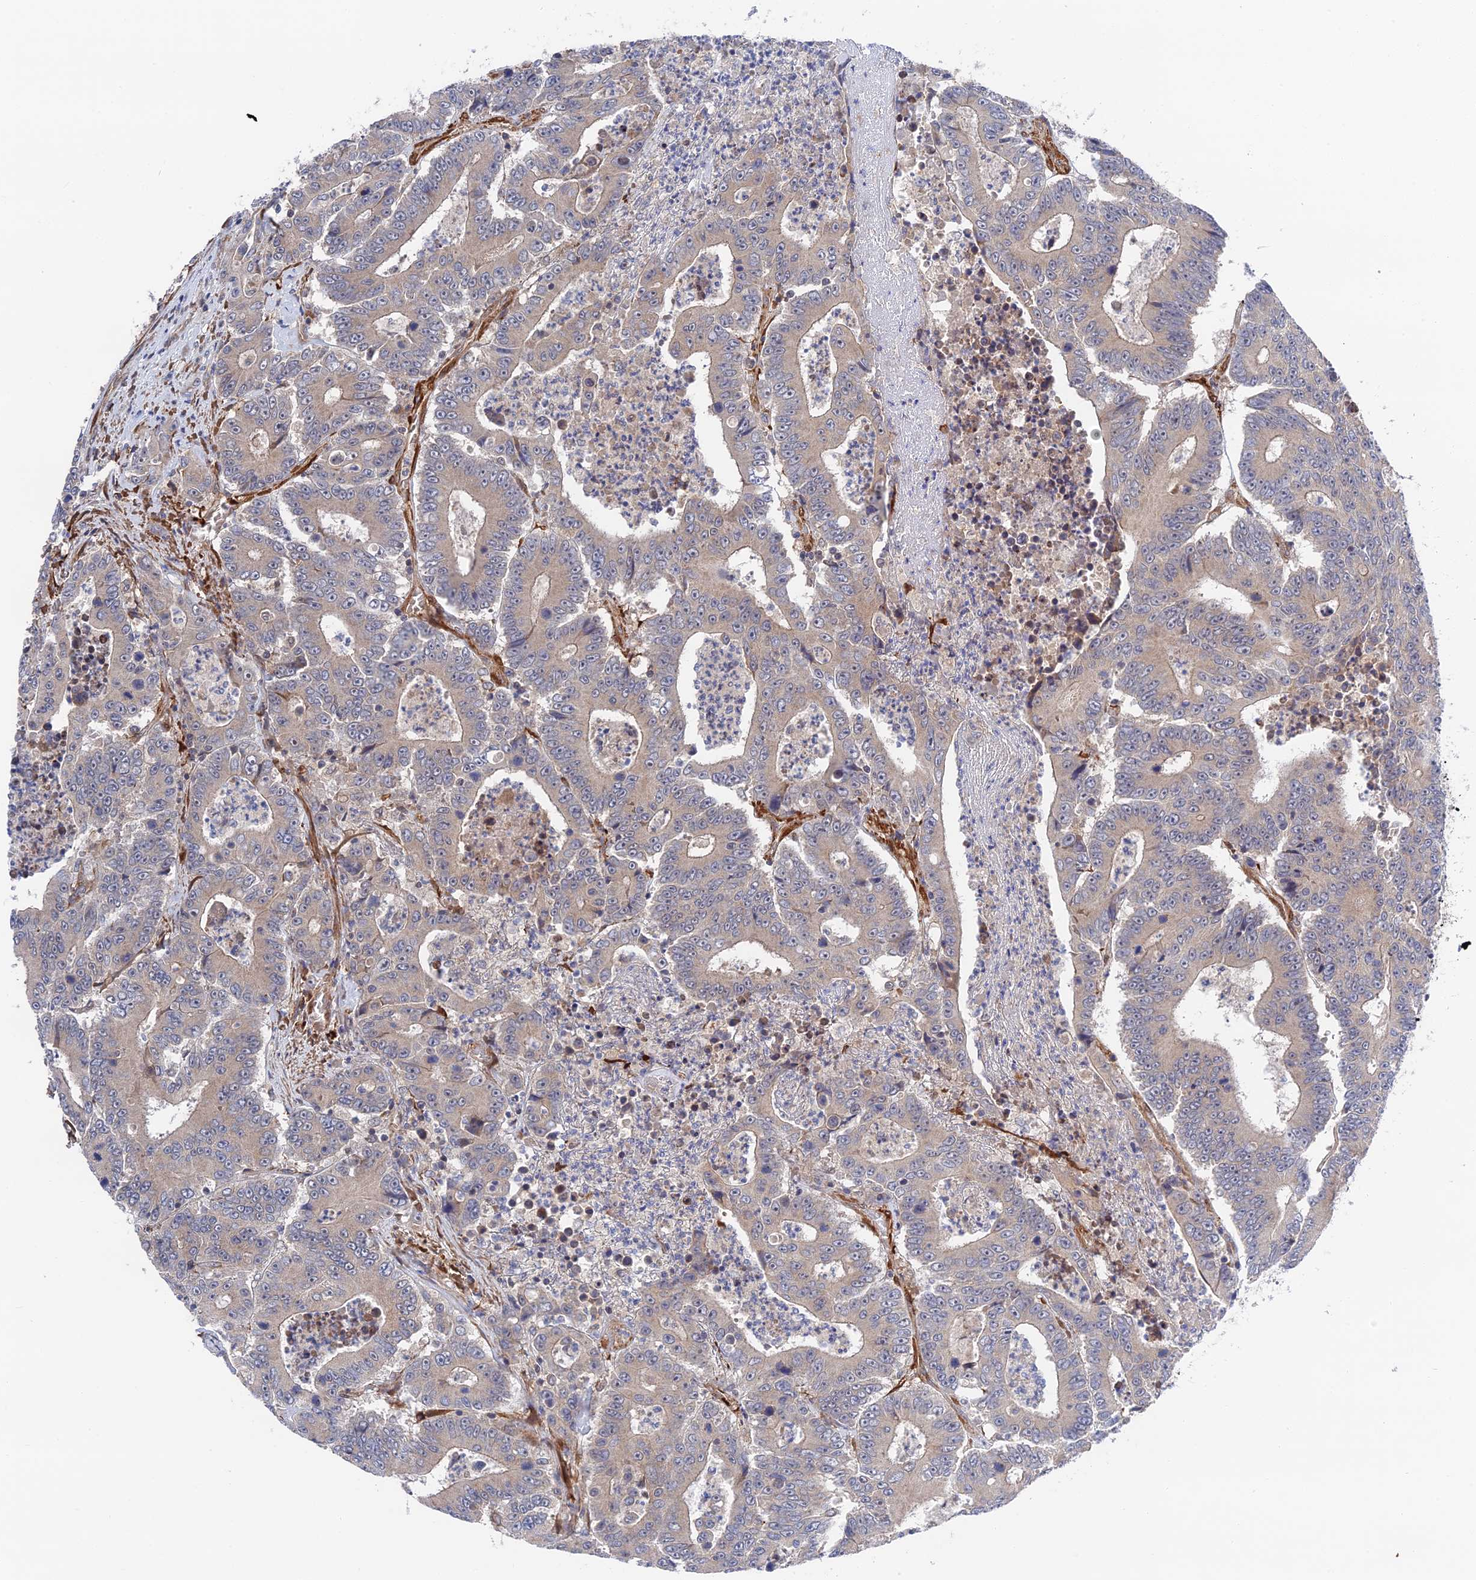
{"staining": {"intensity": "weak", "quantity": ">75%", "location": "cytoplasmic/membranous"}, "tissue": "colorectal cancer", "cell_type": "Tumor cells", "image_type": "cancer", "snomed": [{"axis": "morphology", "description": "Adenocarcinoma, NOS"}, {"axis": "topography", "description": "Colon"}], "caption": "Immunohistochemistry (IHC) of human colorectal cancer (adenocarcinoma) displays low levels of weak cytoplasmic/membranous staining in approximately >75% of tumor cells.", "gene": "ZNF320", "patient": {"sex": "male", "age": 83}}